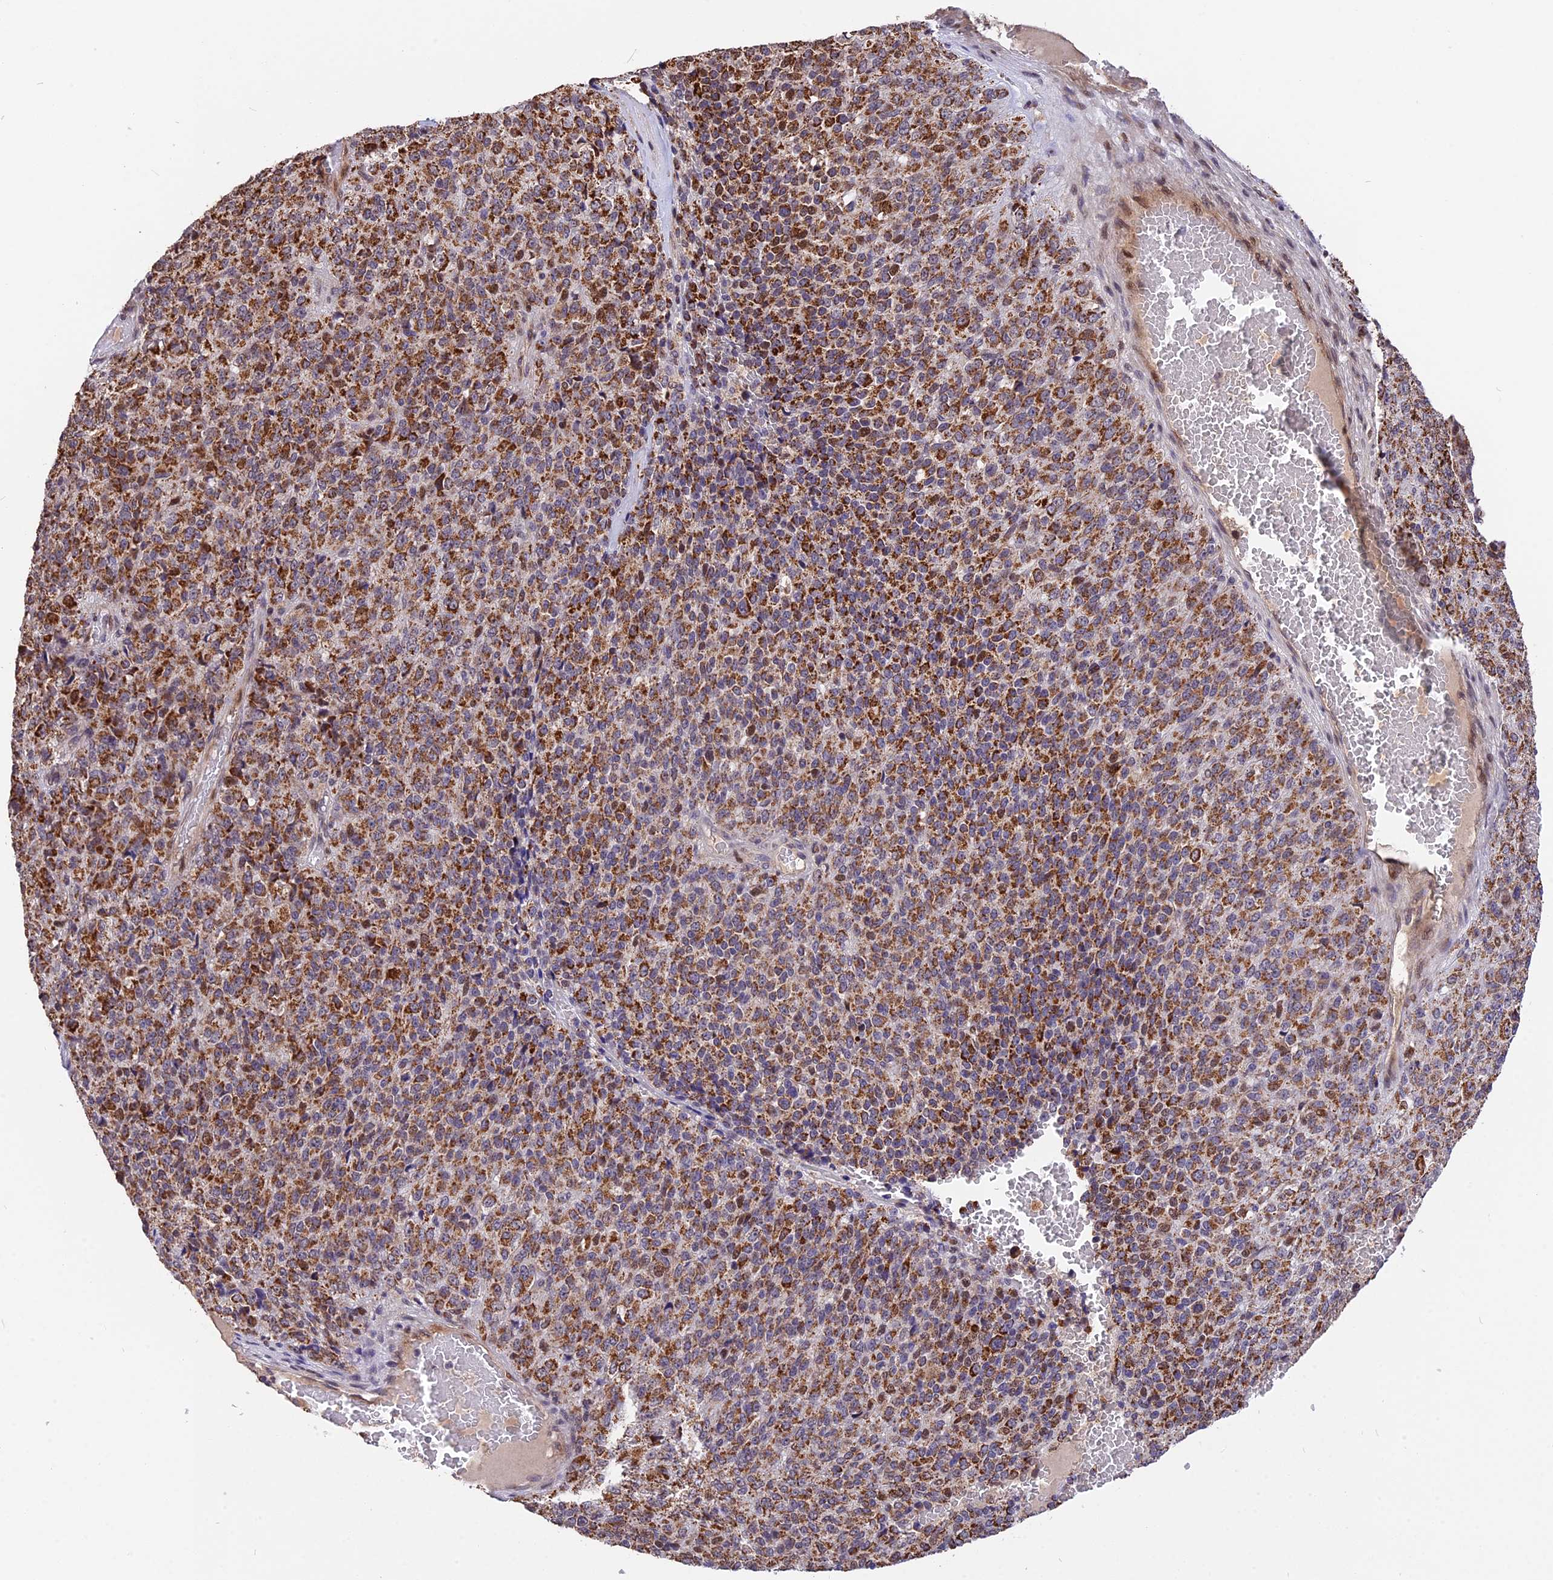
{"staining": {"intensity": "moderate", "quantity": ">75%", "location": "cytoplasmic/membranous"}, "tissue": "melanoma", "cell_type": "Tumor cells", "image_type": "cancer", "snomed": [{"axis": "morphology", "description": "Malignant melanoma, Metastatic site"}, {"axis": "topography", "description": "Brain"}], "caption": "Immunohistochemical staining of malignant melanoma (metastatic site) reveals medium levels of moderate cytoplasmic/membranous protein positivity in approximately >75% of tumor cells.", "gene": "RERGL", "patient": {"sex": "female", "age": 56}}